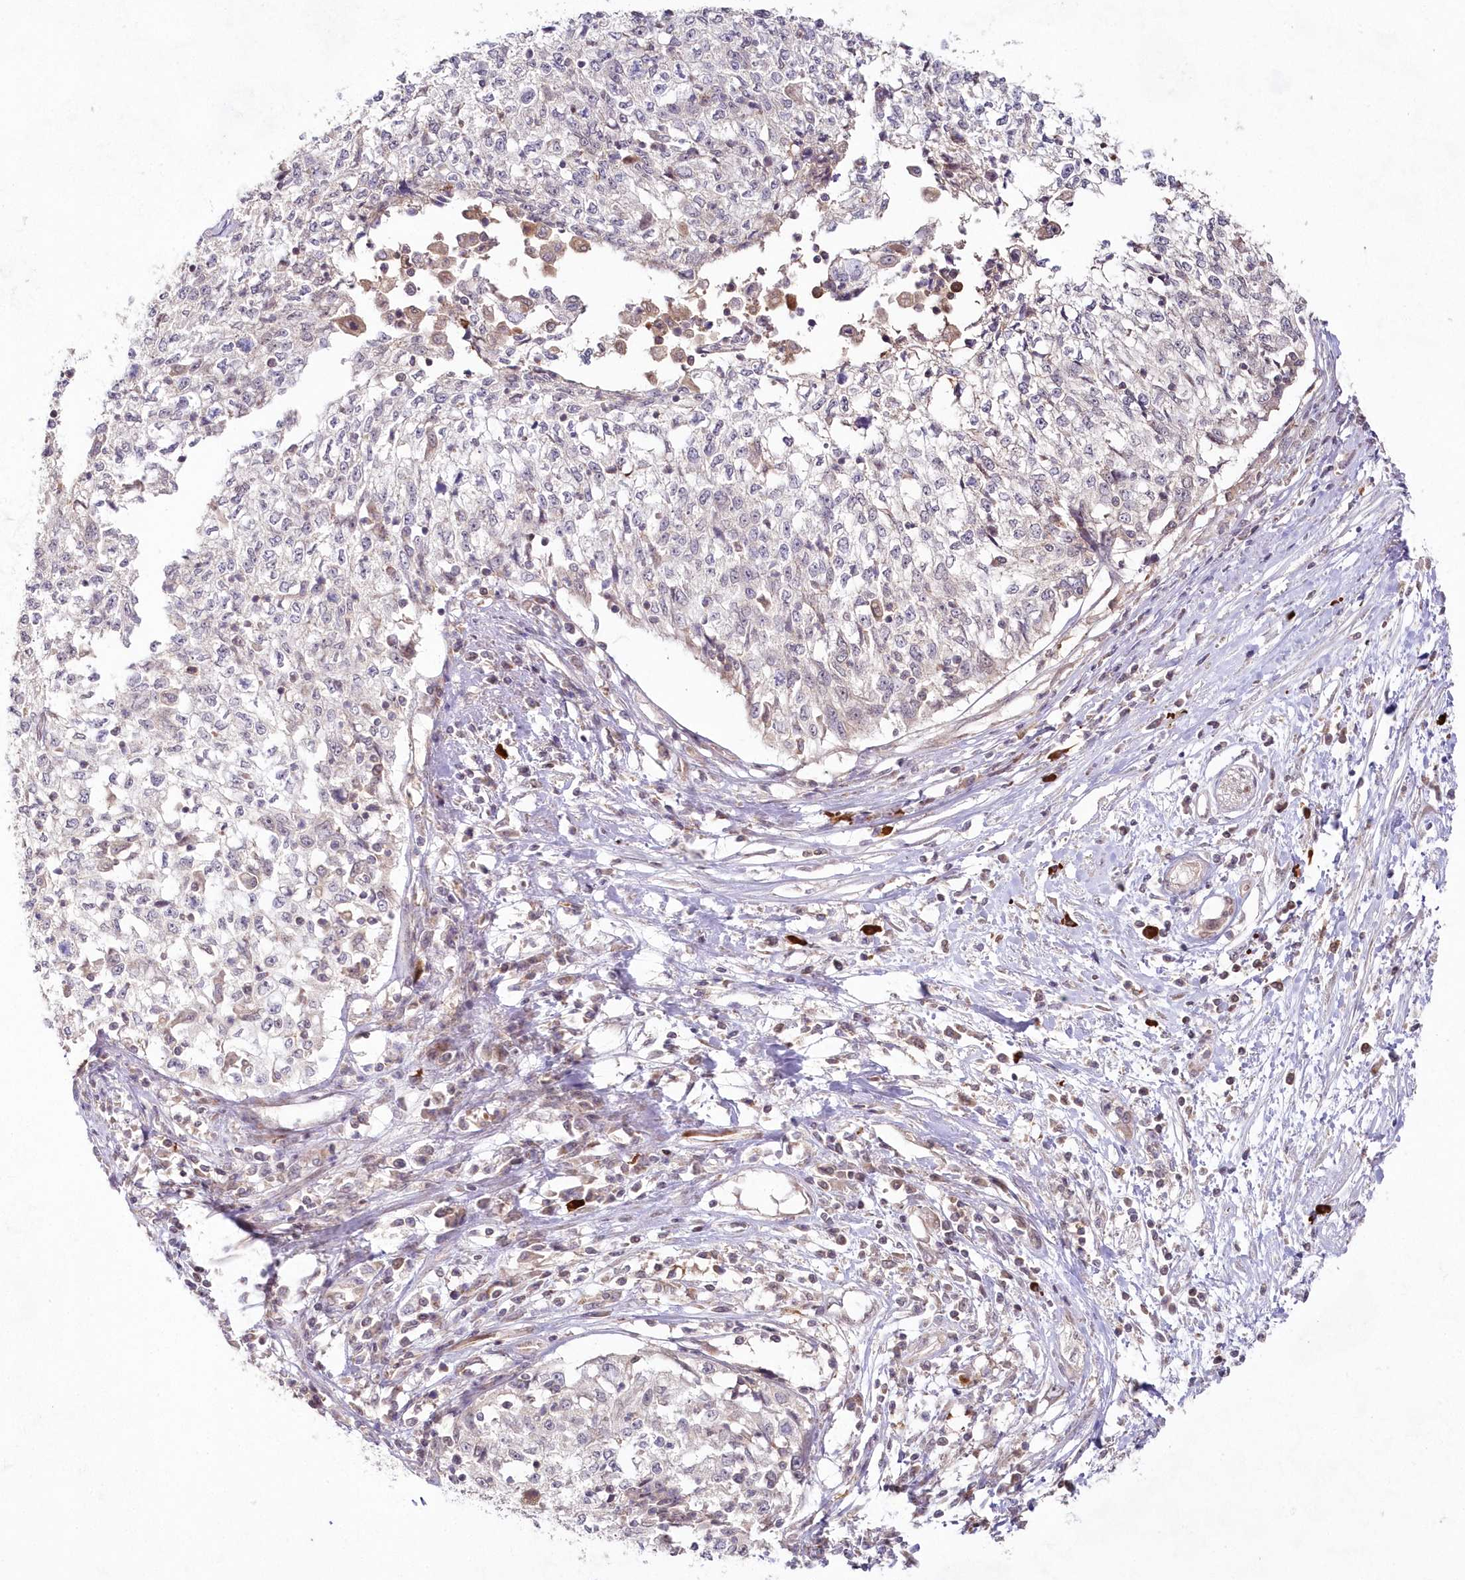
{"staining": {"intensity": "weak", "quantity": "<25%", "location": "cytoplasmic/membranous"}, "tissue": "cervical cancer", "cell_type": "Tumor cells", "image_type": "cancer", "snomed": [{"axis": "morphology", "description": "Squamous cell carcinoma, NOS"}, {"axis": "topography", "description": "Cervix"}], "caption": "Immunohistochemistry (IHC) micrograph of human squamous cell carcinoma (cervical) stained for a protein (brown), which displays no positivity in tumor cells. (DAB immunohistochemistry (IHC) with hematoxylin counter stain).", "gene": "IMPA1", "patient": {"sex": "female", "age": 57}}